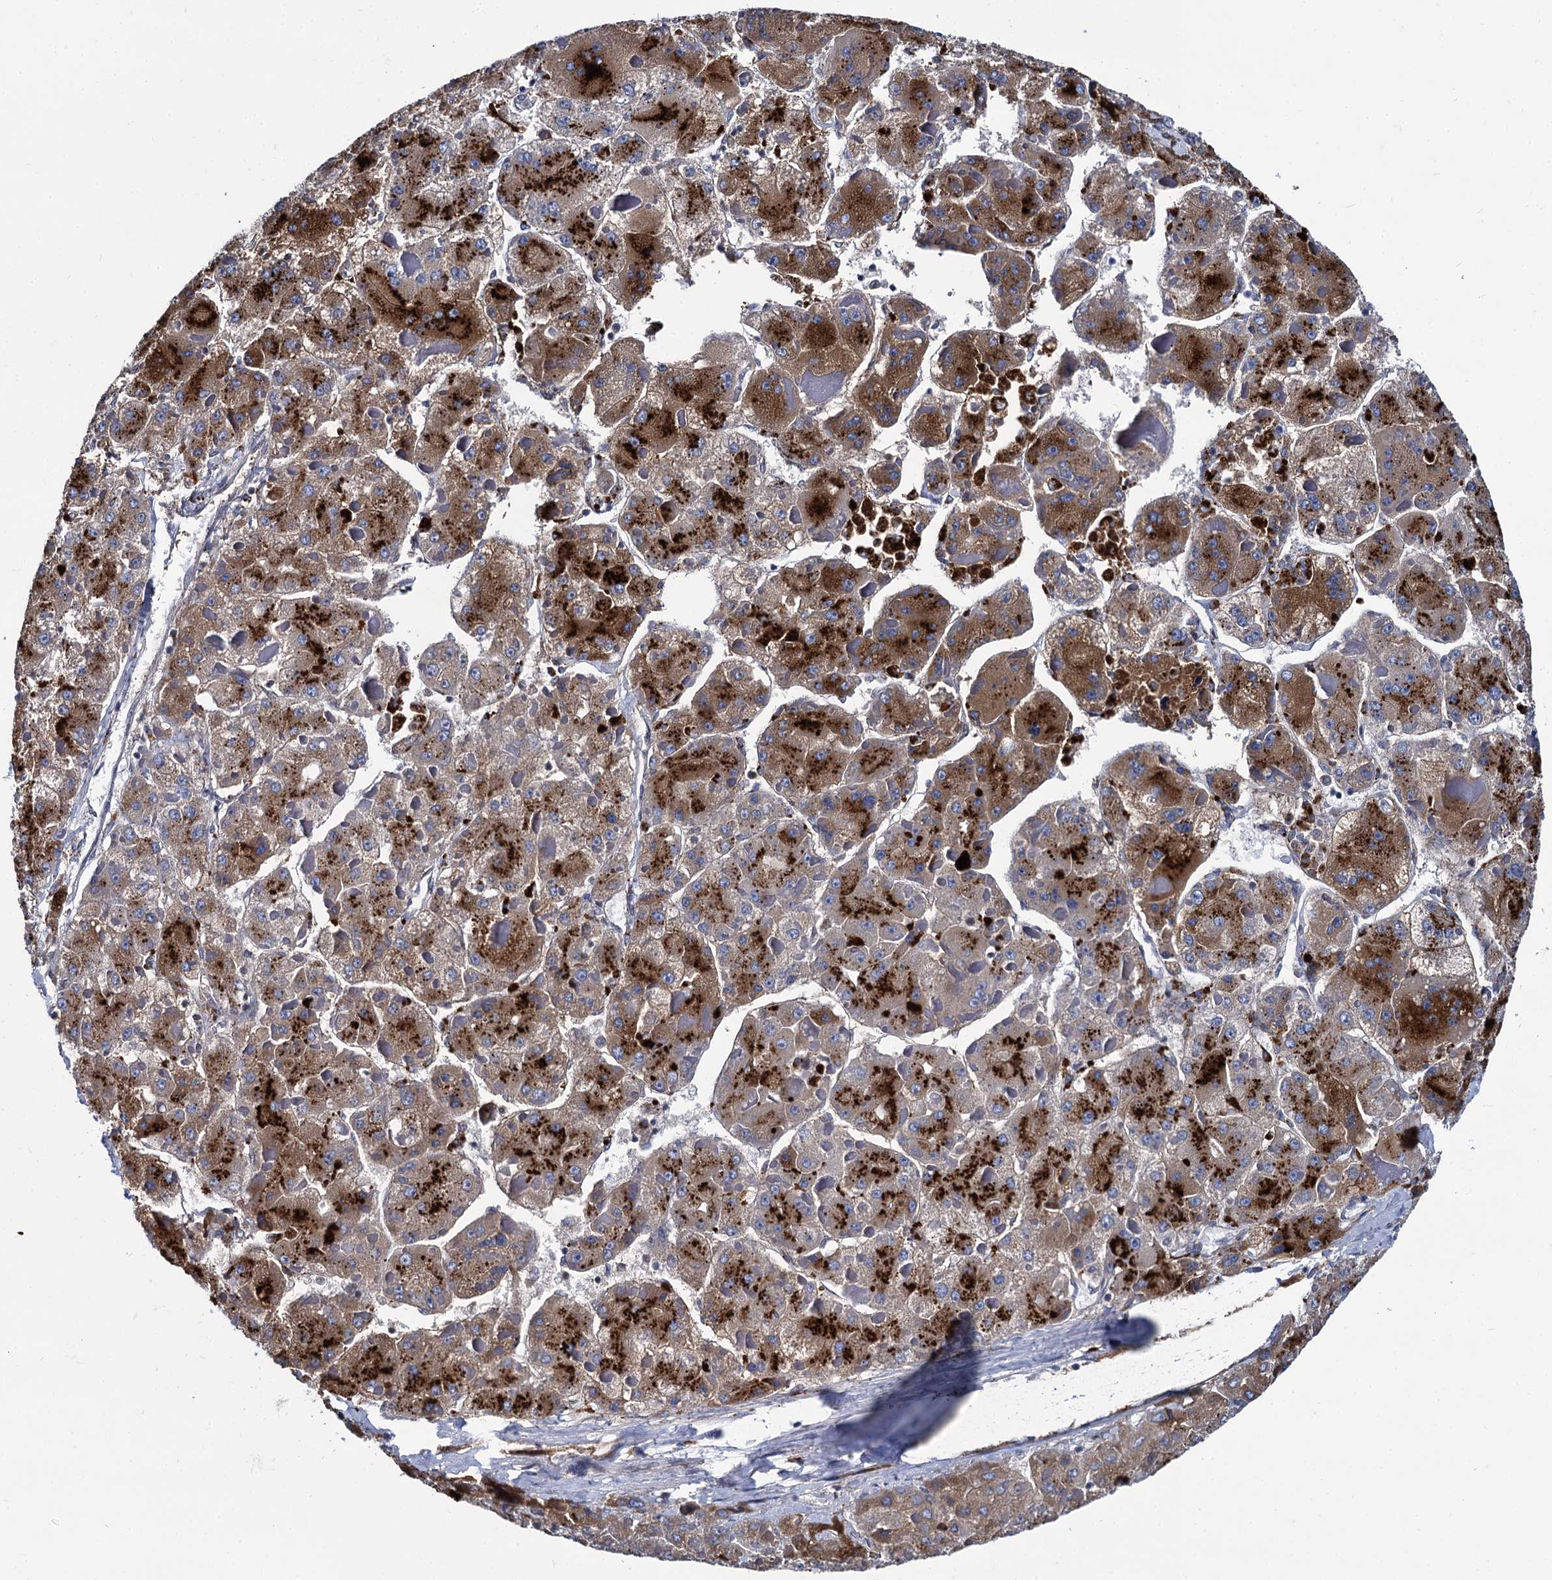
{"staining": {"intensity": "moderate", "quantity": ">75%", "location": "cytoplasmic/membranous"}, "tissue": "liver cancer", "cell_type": "Tumor cells", "image_type": "cancer", "snomed": [{"axis": "morphology", "description": "Carcinoma, Hepatocellular, NOS"}, {"axis": "topography", "description": "Liver"}], "caption": "Protein staining of hepatocellular carcinoma (liver) tissue shows moderate cytoplasmic/membranous expression in approximately >75% of tumor cells.", "gene": "APOD", "patient": {"sex": "female", "age": 73}}